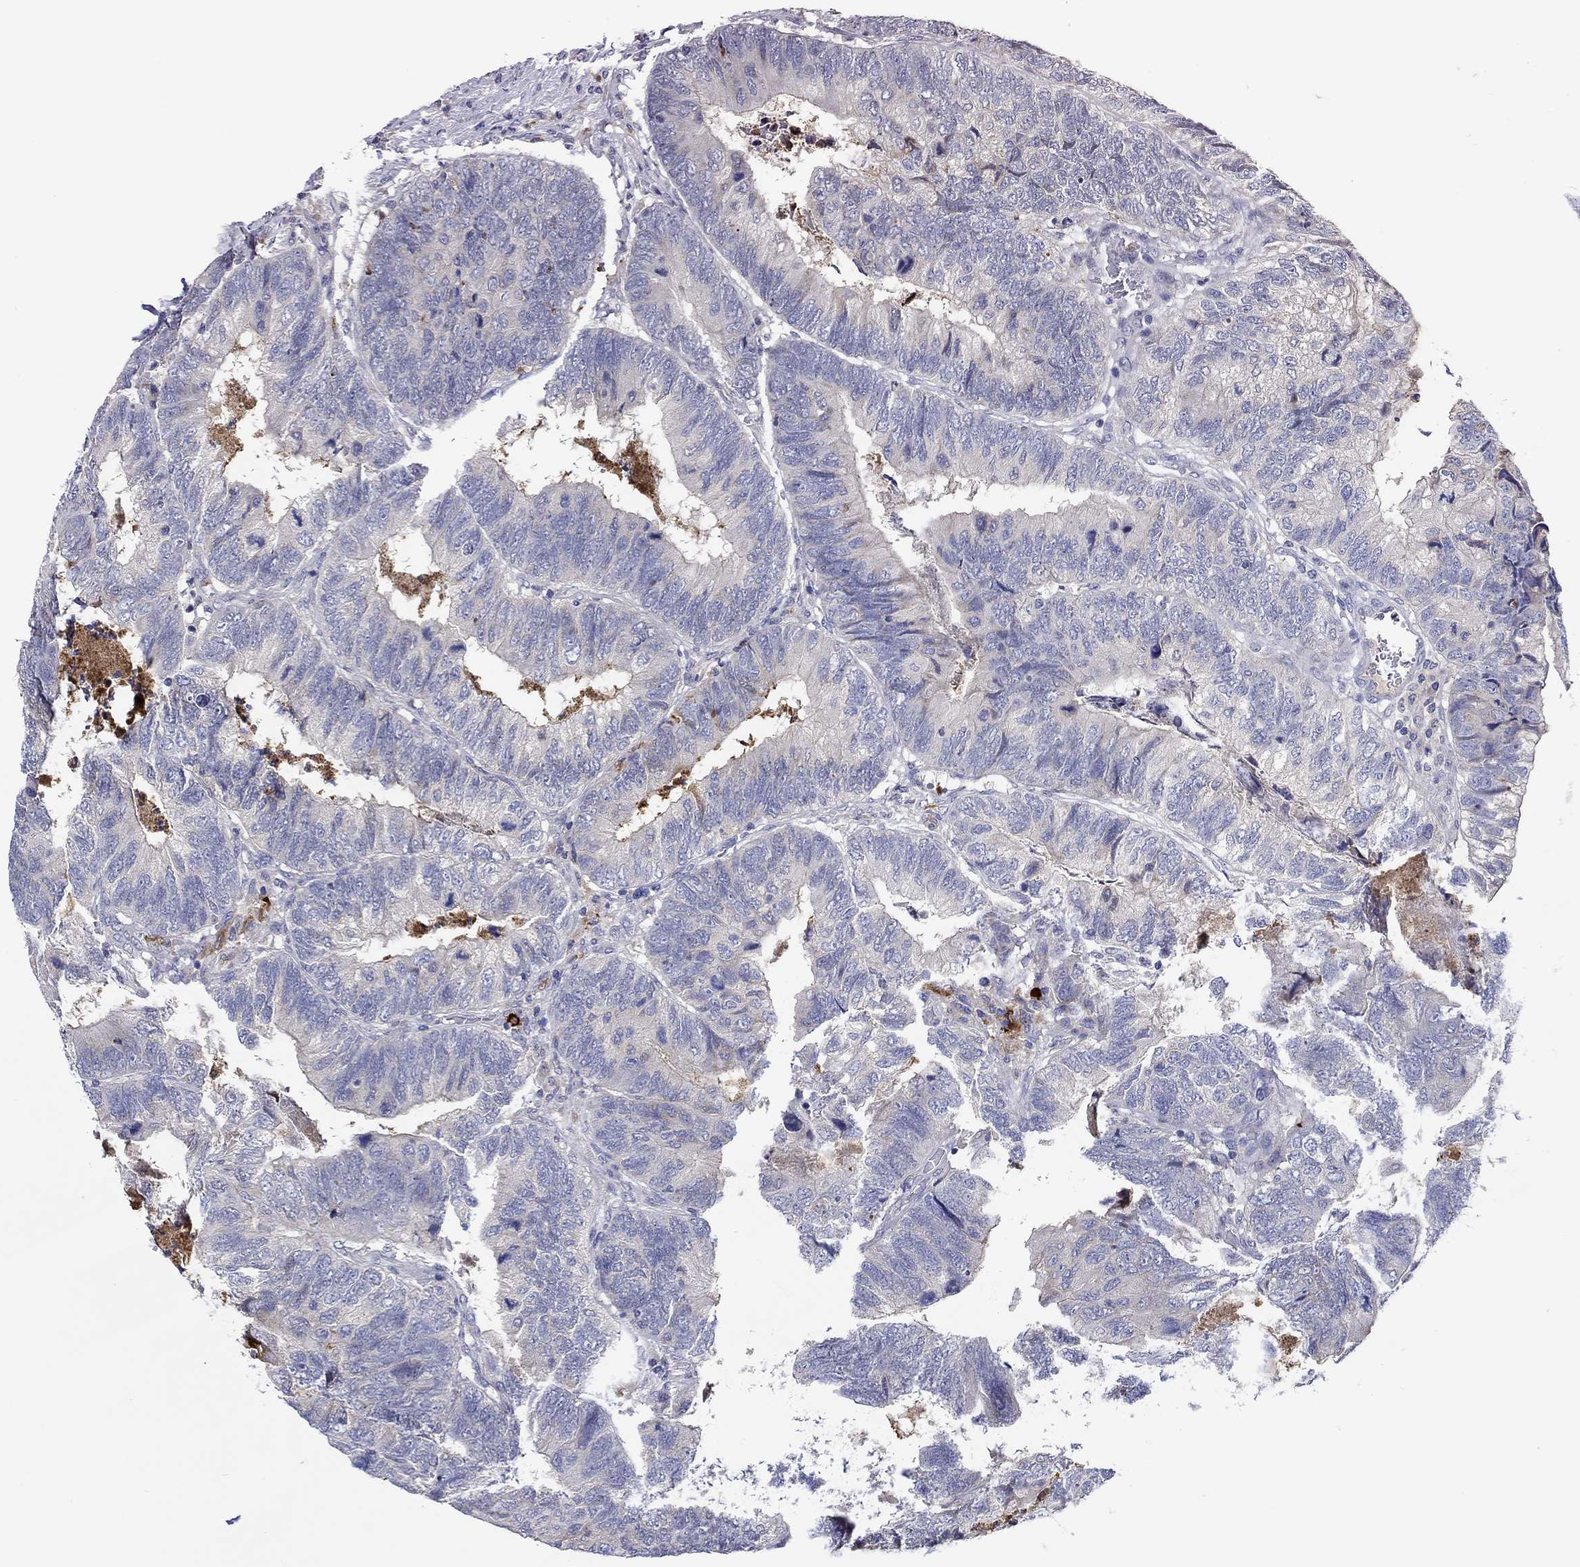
{"staining": {"intensity": "negative", "quantity": "none", "location": "none"}, "tissue": "colorectal cancer", "cell_type": "Tumor cells", "image_type": "cancer", "snomed": [{"axis": "morphology", "description": "Adenocarcinoma, NOS"}, {"axis": "topography", "description": "Colon"}], "caption": "Colorectal cancer stained for a protein using immunohistochemistry (IHC) displays no staining tumor cells.", "gene": "CHIT1", "patient": {"sex": "female", "age": 67}}